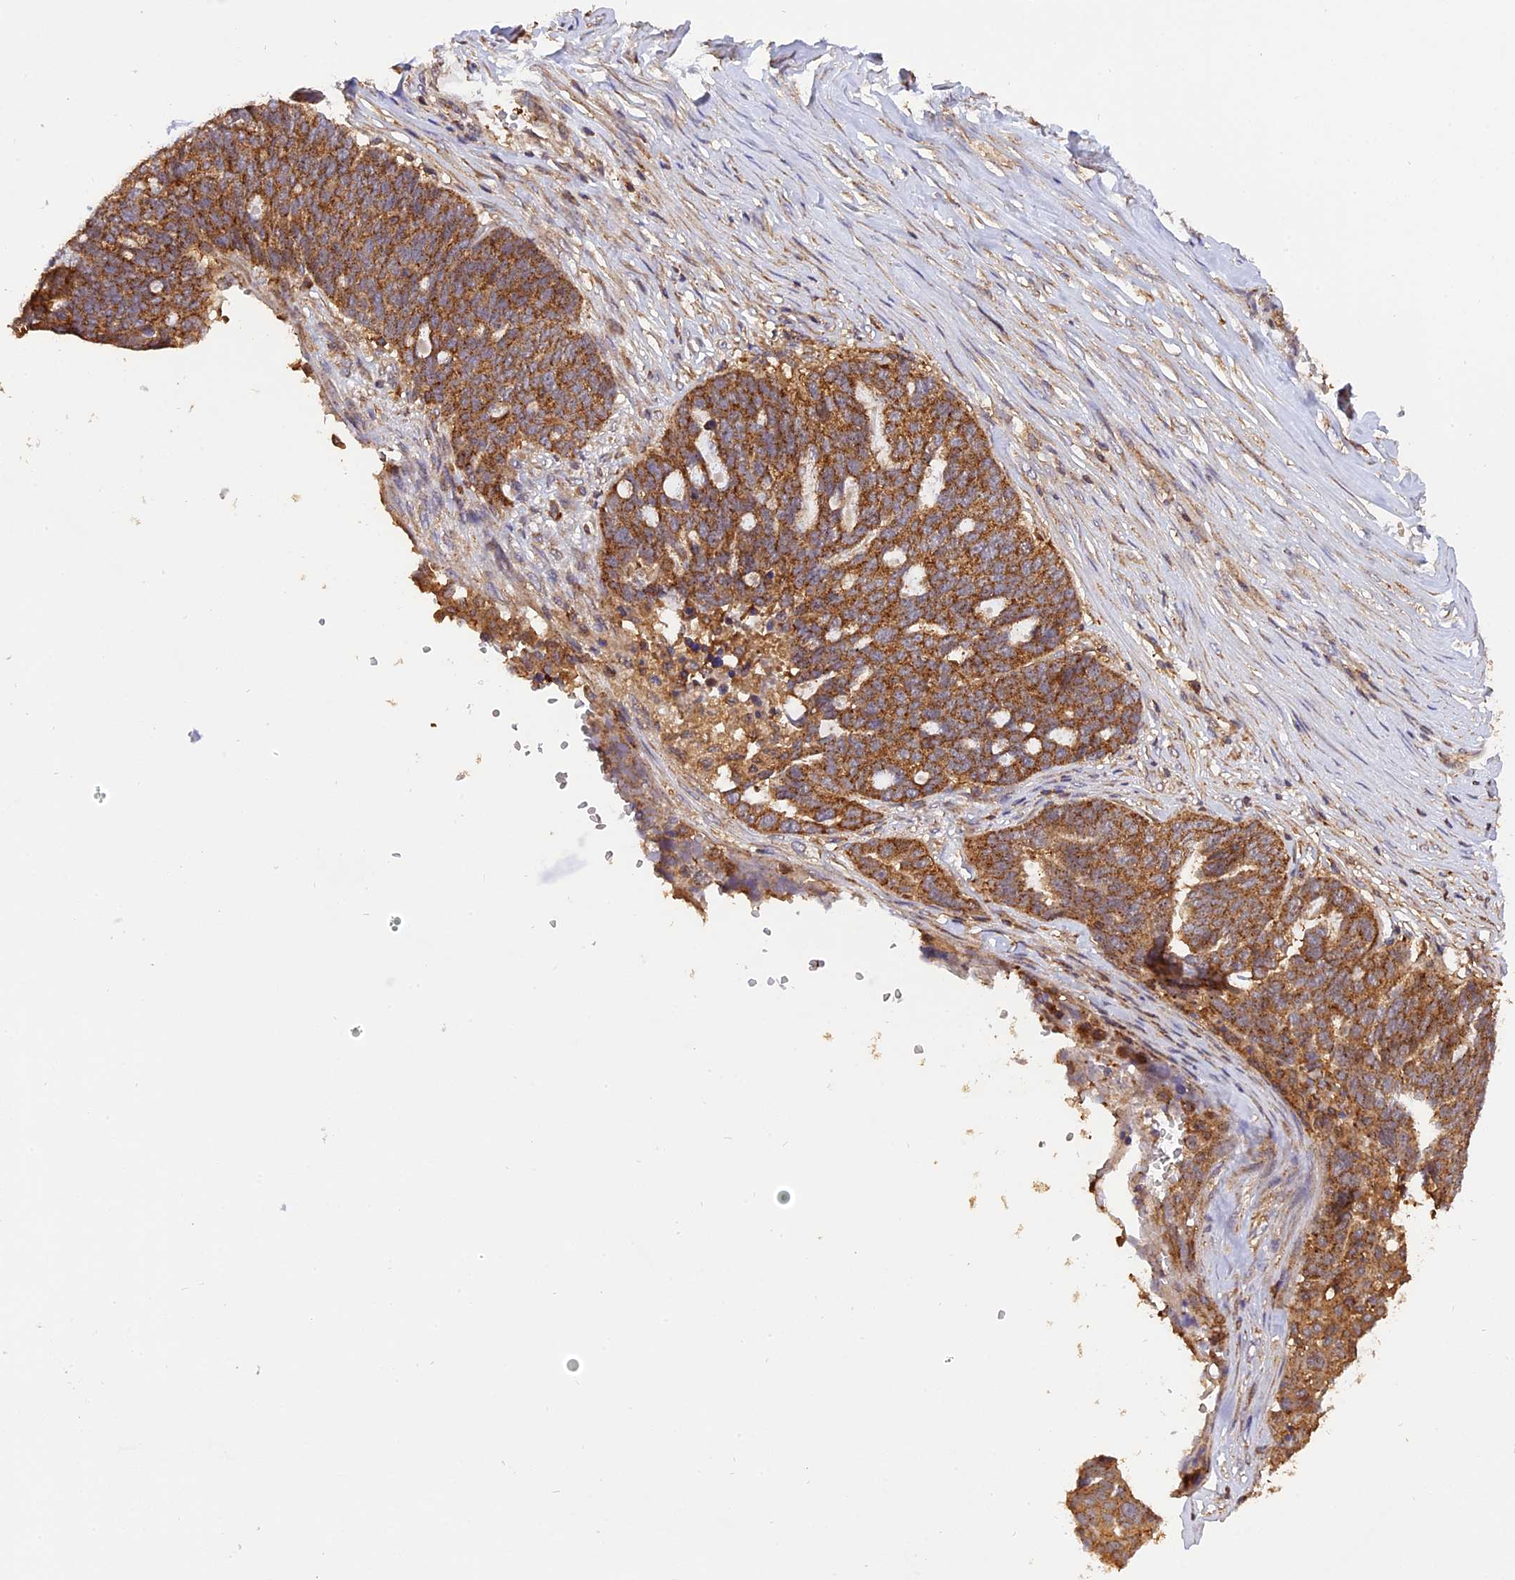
{"staining": {"intensity": "moderate", "quantity": ">75%", "location": "cytoplasmic/membranous"}, "tissue": "ovarian cancer", "cell_type": "Tumor cells", "image_type": "cancer", "snomed": [{"axis": "morphology", "description": "Cystadenocarcinoma, serous, NOS"}, {"axis": "topography", "description": "Ovary"}], "caption": "Immunohistochemistry (IHC) (DAB (3,3'-diaminobenzidine)) staining of ovarian serous cystadenocarcinoma reveals moderate cytoplasmic/membranous protein staining in about >75% of tumor cells. Using DAB (3,3'-diaminobenzidine) (brown) and hematoxylin (blue) stains, captured at high magnification using brightfield microscopy.", "gene": "PEX3", "patient": {"sex": "female", "age": 59}}